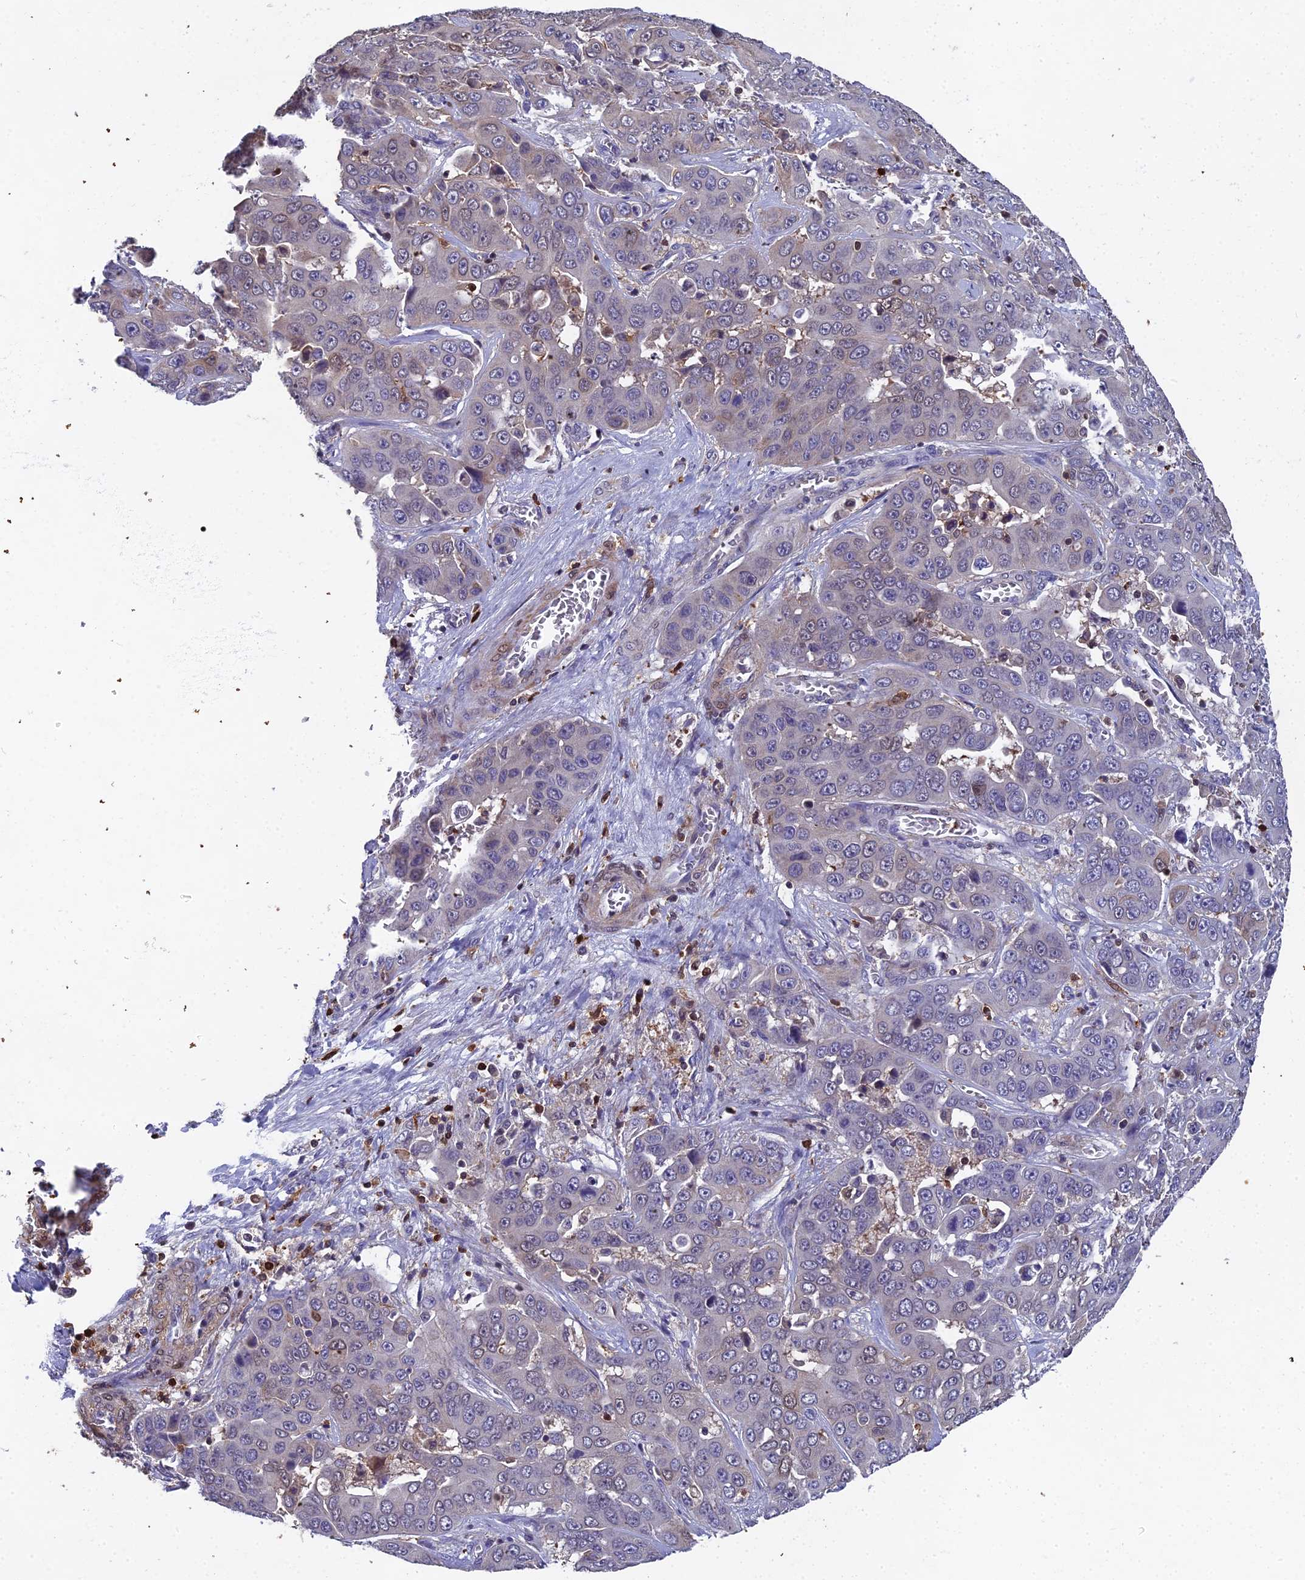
{"staining": {"intensity": "negative", "quantity": "none", "location": "none"}, "tissue": "liver cancer", "cell_type": "Tumor cells", "image_type": "cancer", "snomed": [{"axis": "morphology", "description": "Cholangiocarcinoma"}, {"axis": "topography", "description": "Liver"}], "caption": "Immunohistochemistry image of neoplastic tissue: liver cholangiocarcinoma stained with DAB (3,3'-diaminobenzidine) demonstrates no significant protein positivity in tumor cells.", "gene": "GALK2", "patient": {"sex": "female", "age": 52}}